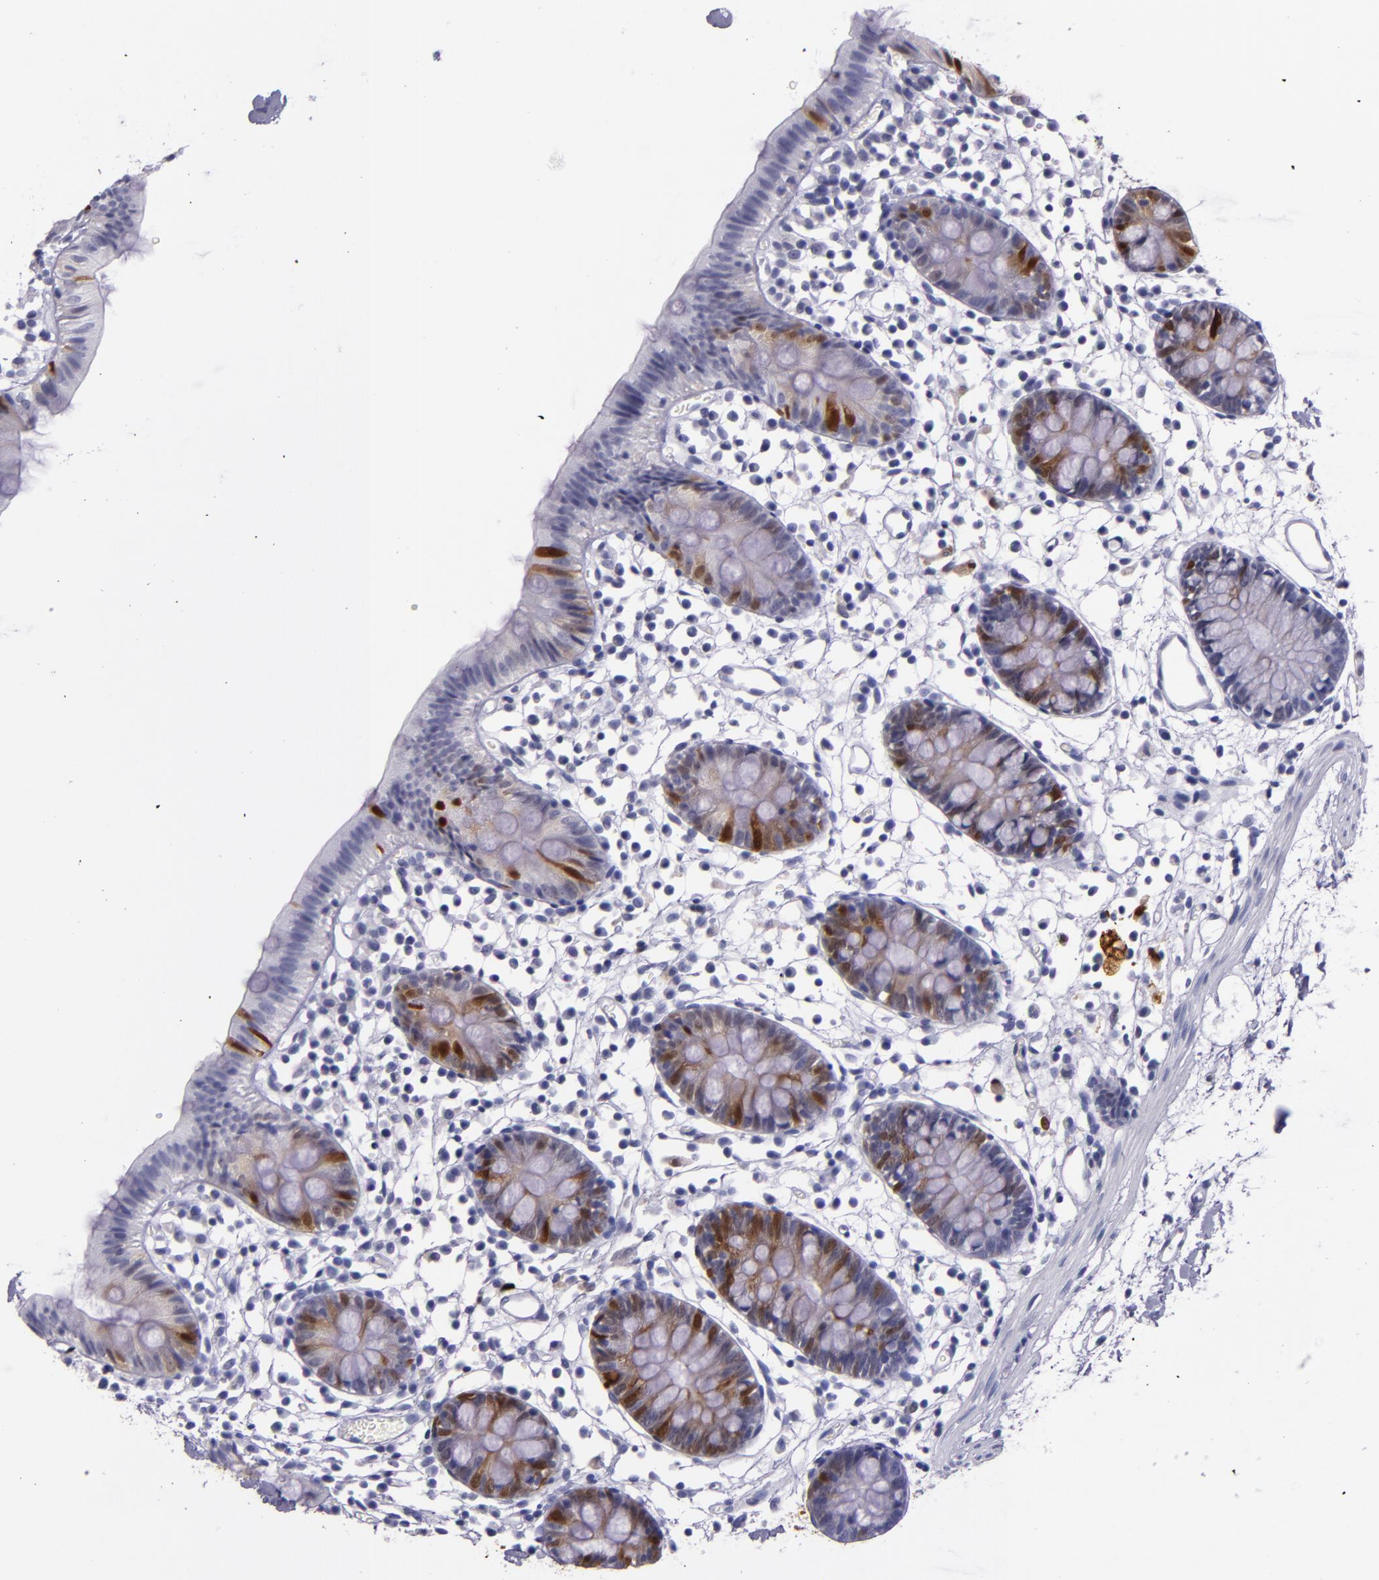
{"staining": {"intensity": "negative", "quantity": "none", "location": "none"}, "tissue": "colon", "cell_type": "Endothelial cells", "image_type": "normal", "snomed": [{"axis": "morphology", "description": "Normal tissue, NOS"}, {"axis": "topography", "description": "Colon"}], "caption": "Immunohistochemistry histopathology image of benign colon stained for a protein (brown), which exhibits no staining in endothelial cells.", "gene": "MT1A", "patient": {"sex": "male", "age": 14}}